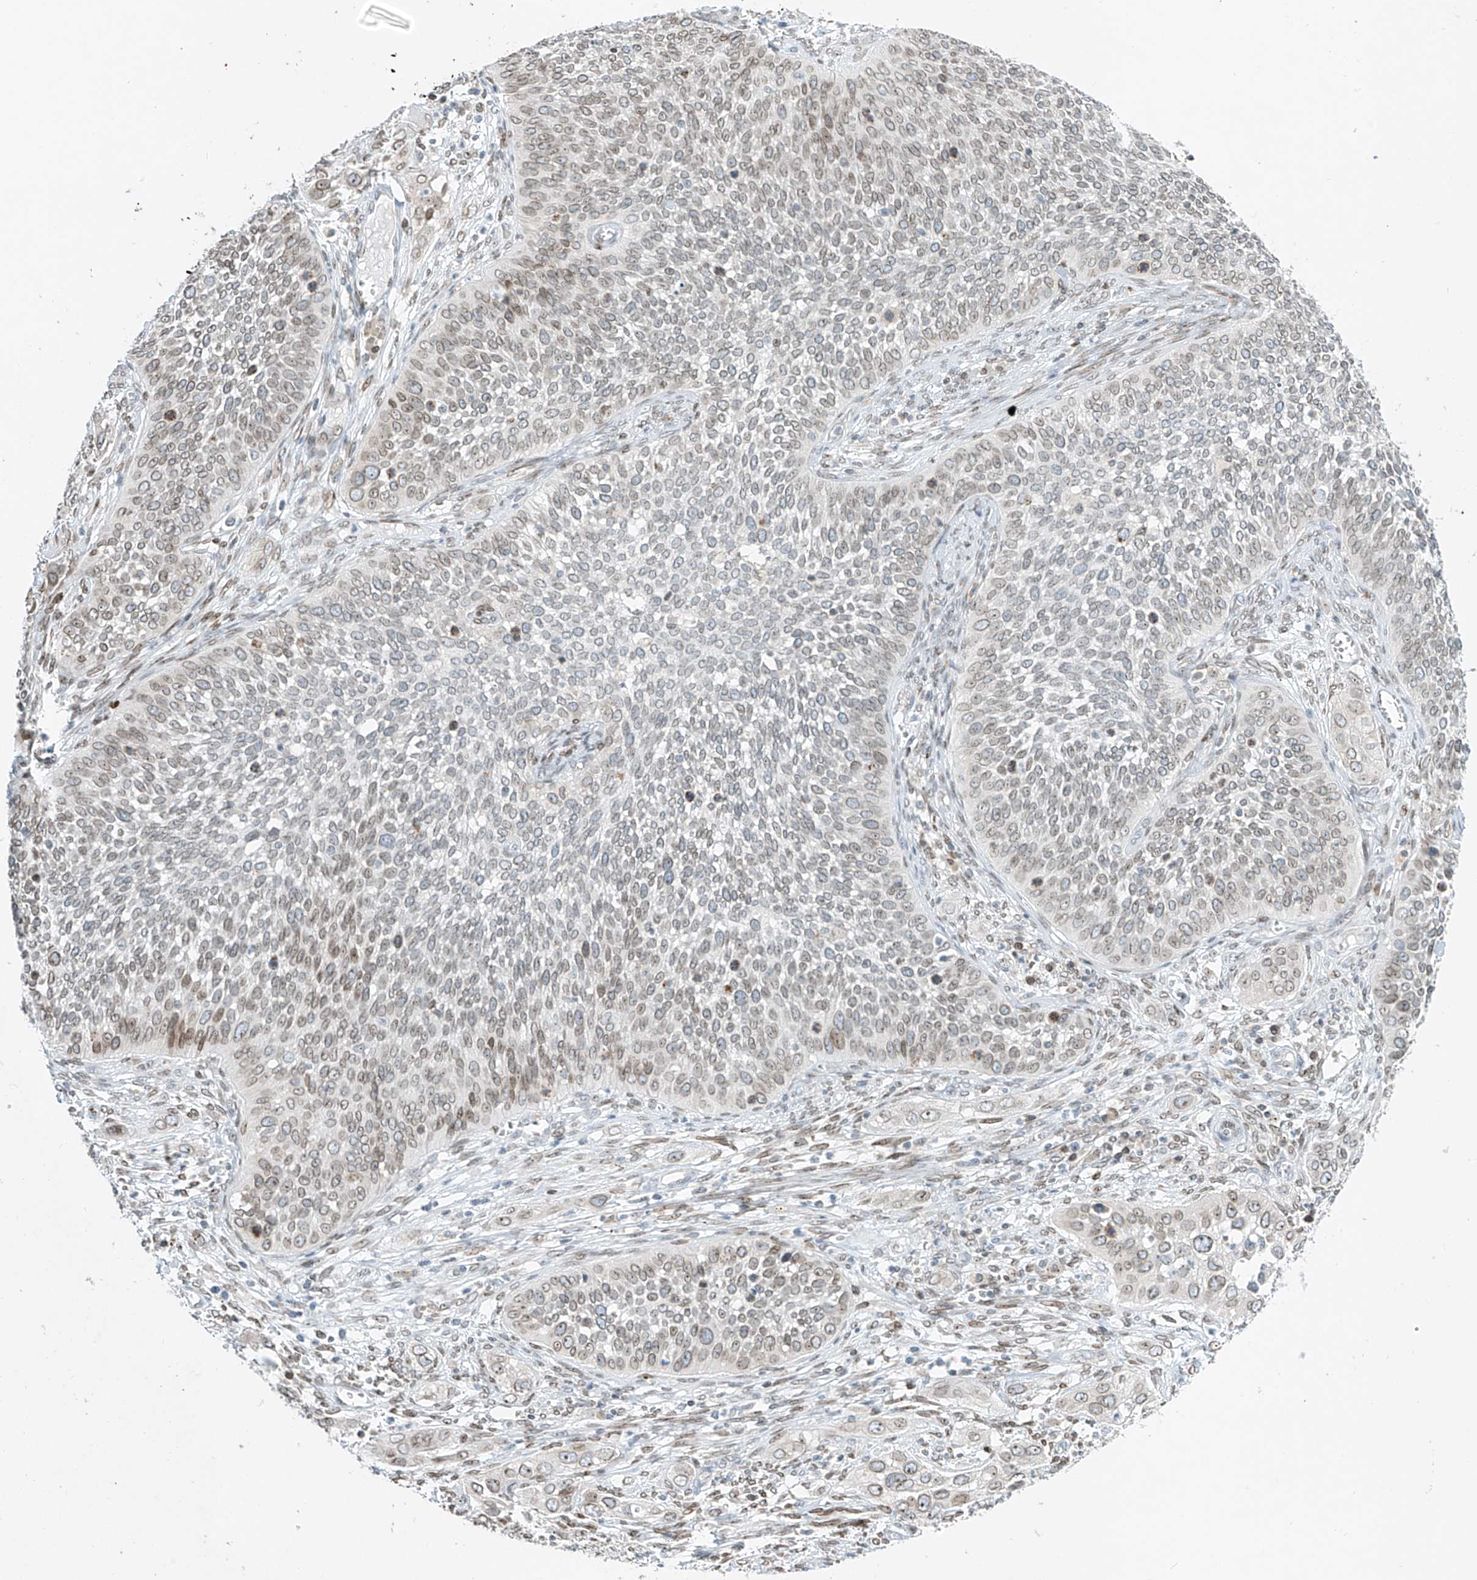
{"staining": {"intensity": "weak", "quantity": "25%-75%", "location": "cytoplasmic/membranous,nuclear"}, "tissue": "cervical cancer", "cell_type": "Tumor cells", "image_type": "cancer", "snomed": [{"axis": "morphology", "description": "Squamous cell carcinoma, NOS"}, {"axis": "topography", "description": "Cervix"}], "caption": "Immunohistochemical staining of cervical cancer (squamous cell carcinoma) reveals low levels of weak cytoplasmic/membranous and nuclear expression in approximately 25%-75% of tumor cells.", "gene": "SAMD15", "patient": {"sex": "female", "age": 34}}